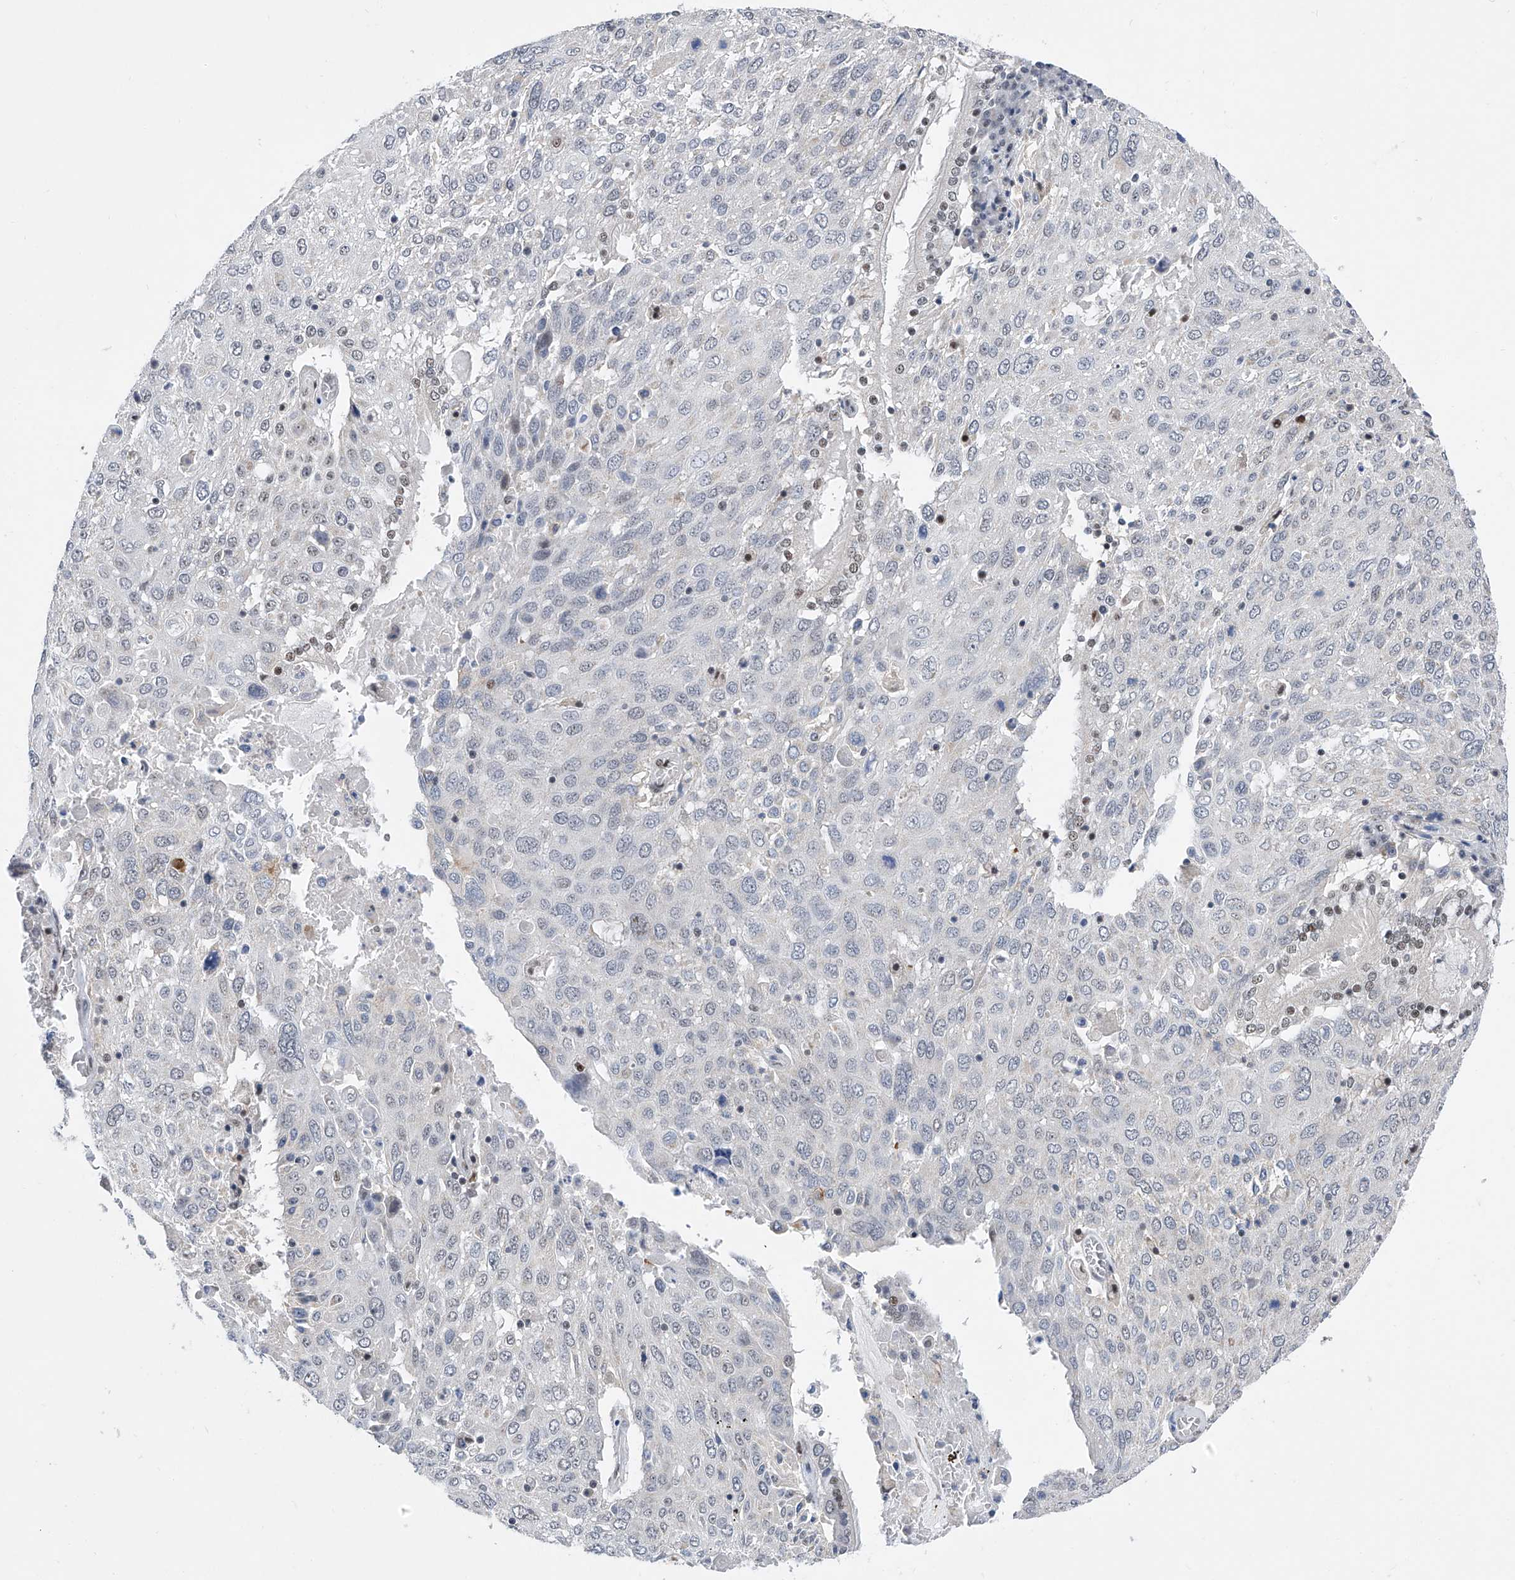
{"staining": {"intensity": "negative", "quantity": "none", "location": "none"}, "tissue": "lung cancer", "cell_type": "Tumor cells", "image_type": "cancer", "snomed": [{"axis": "morphology", "description": "Squamous cell carcinoma, NOS"}, {"axis": "topography", "description": "Lung"}], "caption": "Tumor cells show no significant staining in lung cancer (squamous cell carcinoma). The staining was performed using DAB to visualize the protein expression in brown, while the nuclei were stained in blue with hematoxylin (Magnification: 20x).", "gene": "RAD54L", "patient": {"sex": "male", "age": 65}}